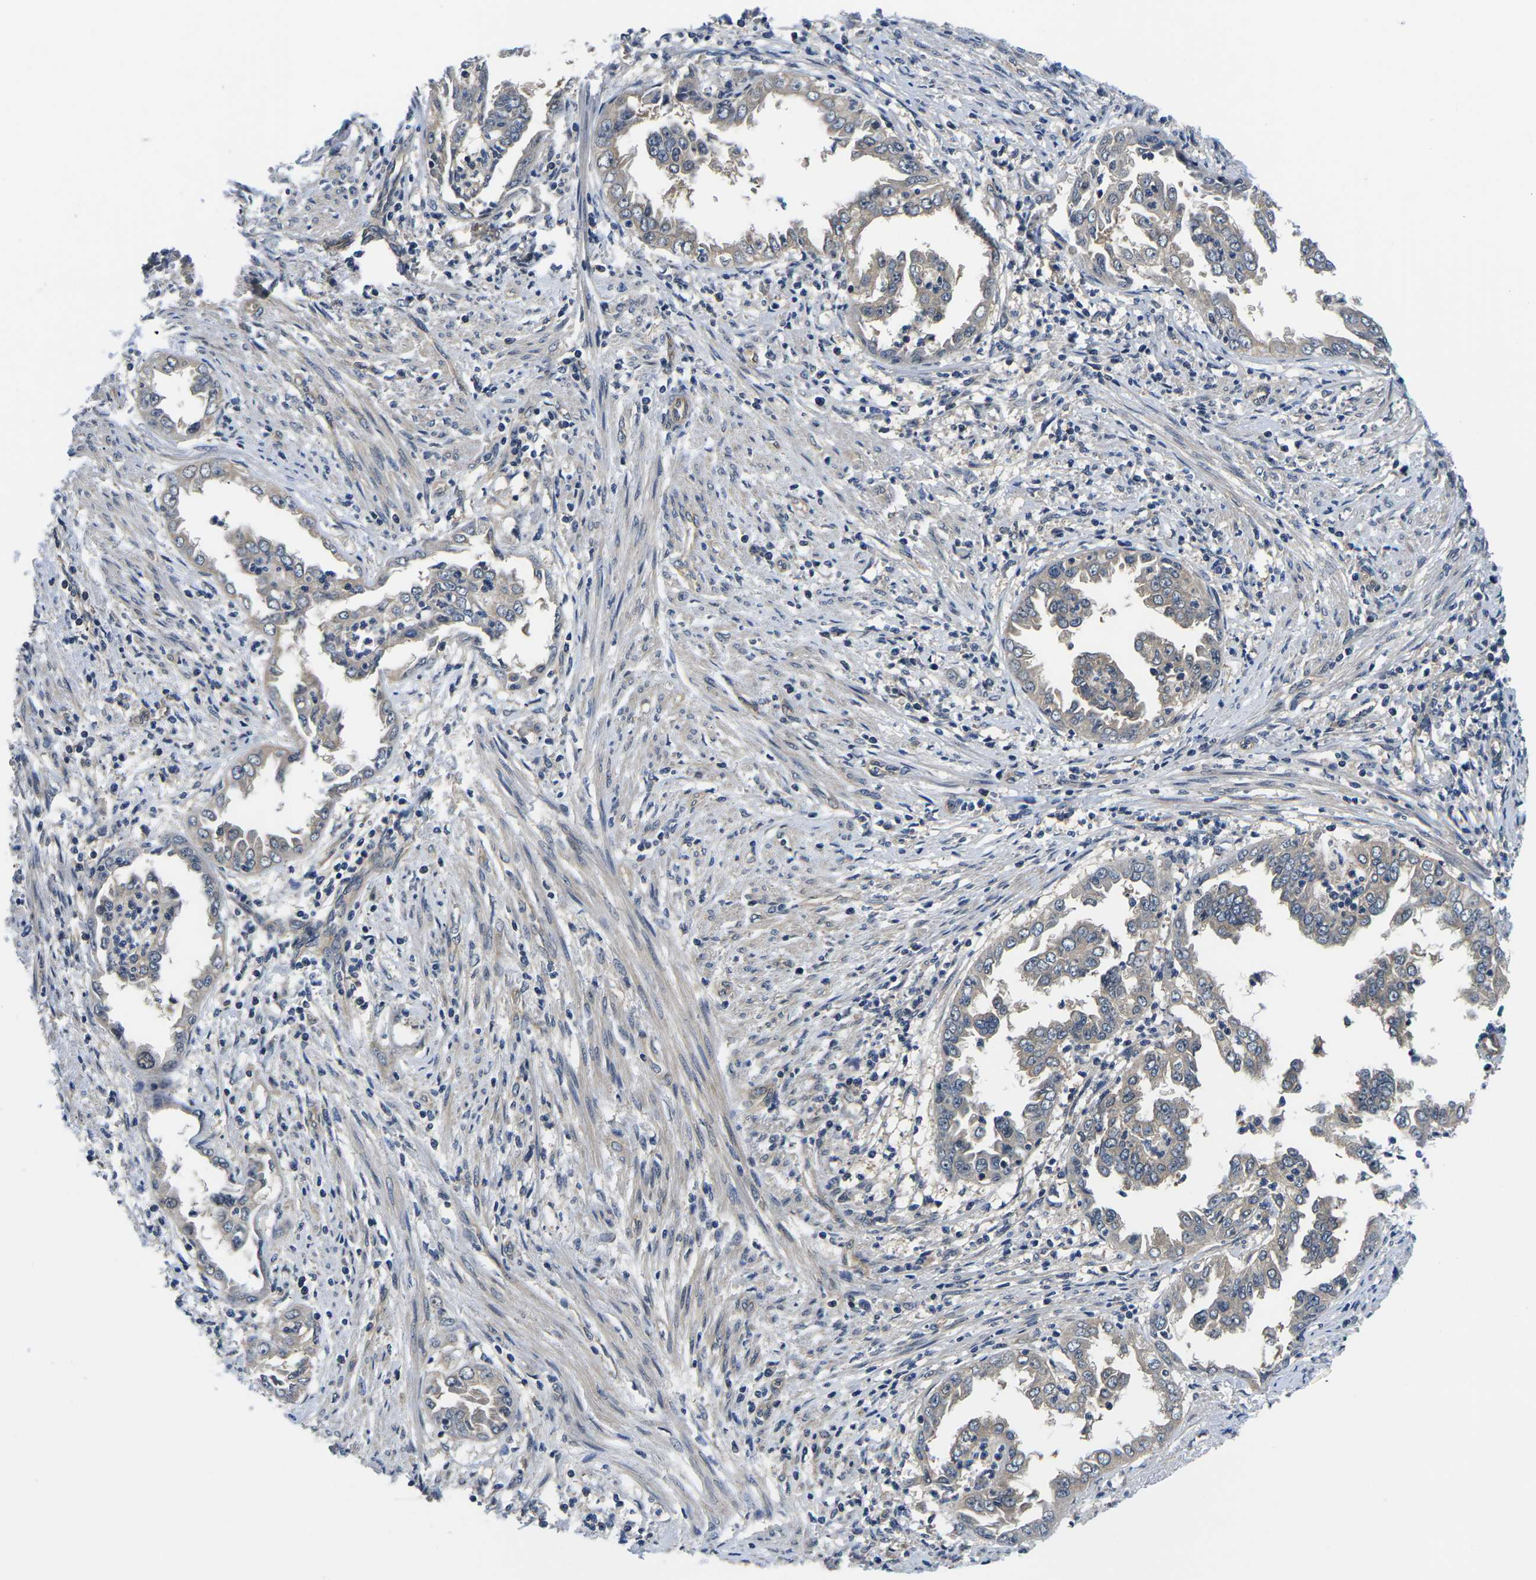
{"staining": {"intensity": "weak", "quantity": "25%-75%", "location": "cytoplasmic/membranous"}, "tissue": "endometrial cancer", "cell_type": "Tumor cells", "image_type": "cancer", "snomed": [{"axis": "morphology", "description": "Adenocarcinoma, NOS"}, {"axis": "topography", "description": "Endometrium"}], "caption": "Immunohistochemistry (IHC) image of neoplastic tissue: human endometrial cancer stained using immunohistochemistry exhibits low levels of weak protein expression localized specifically in the cytoplasmic/membranous of tumor cells, appearing as a cytoplasmic/membranous brown color.", "gene": "GSK3B", "patient": {"sex": "female", "age": 85}}